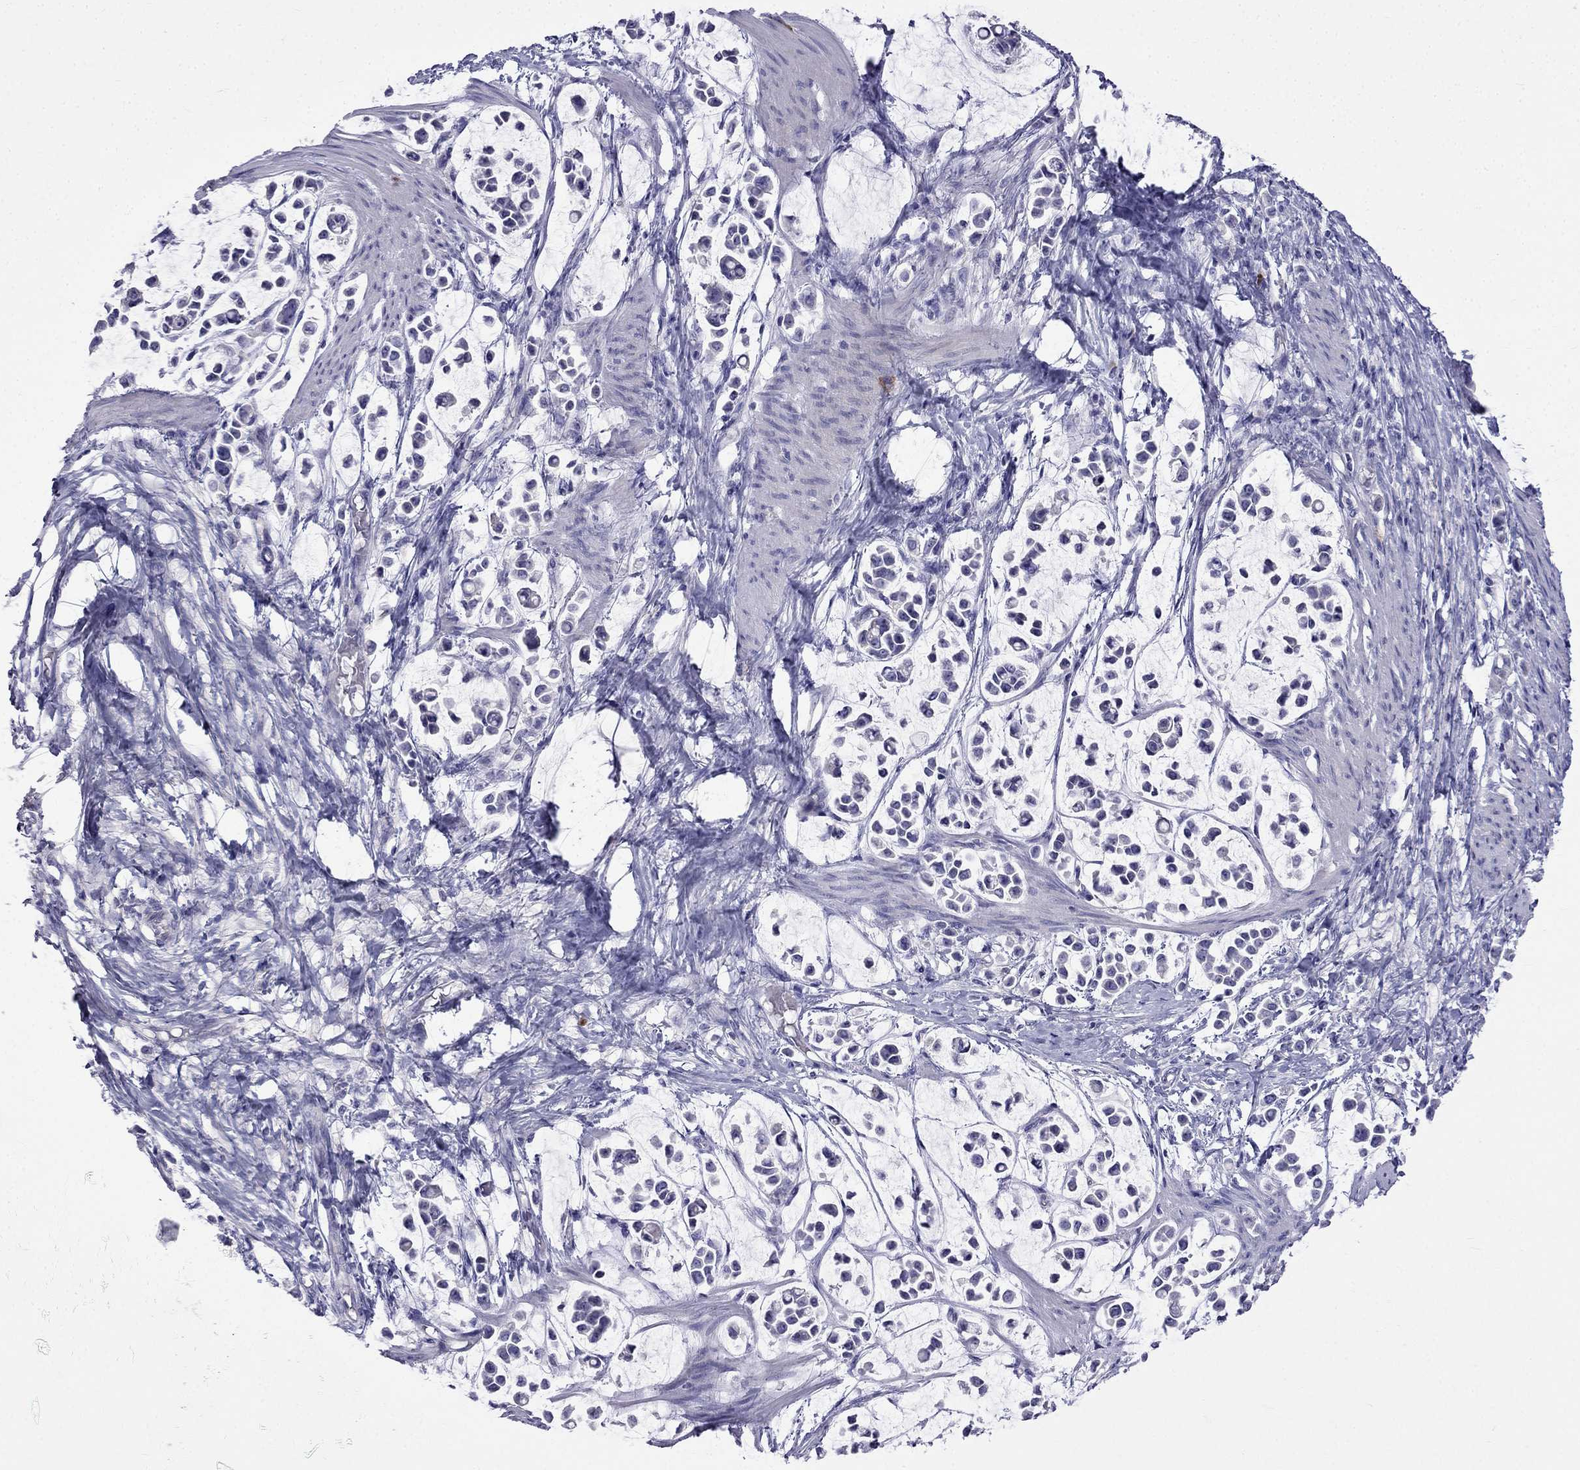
{"staining": {"intensity": "negative", "quantity": "none", "location": "none"}, "tissue": "stomach cancer", "cell_type": "Tumor cells", "image_type": "cancer", "snomed": [{"axis": "morphology", "description": "Adenocarcinoma, NOS"}, {"axis": "topography", "description": "Stomach"}], "caption": "High power microscopy photomicrograph of an IHC histopathology image of stomach adenocarcinoma, revealing no significant positivity in tumor cells. (DAB immunohistochemistry (IHC) visualized using brightfield microscopy, high magnification).", "gene": "PATE1", "patient": {"sex": "male", "age": 82}}